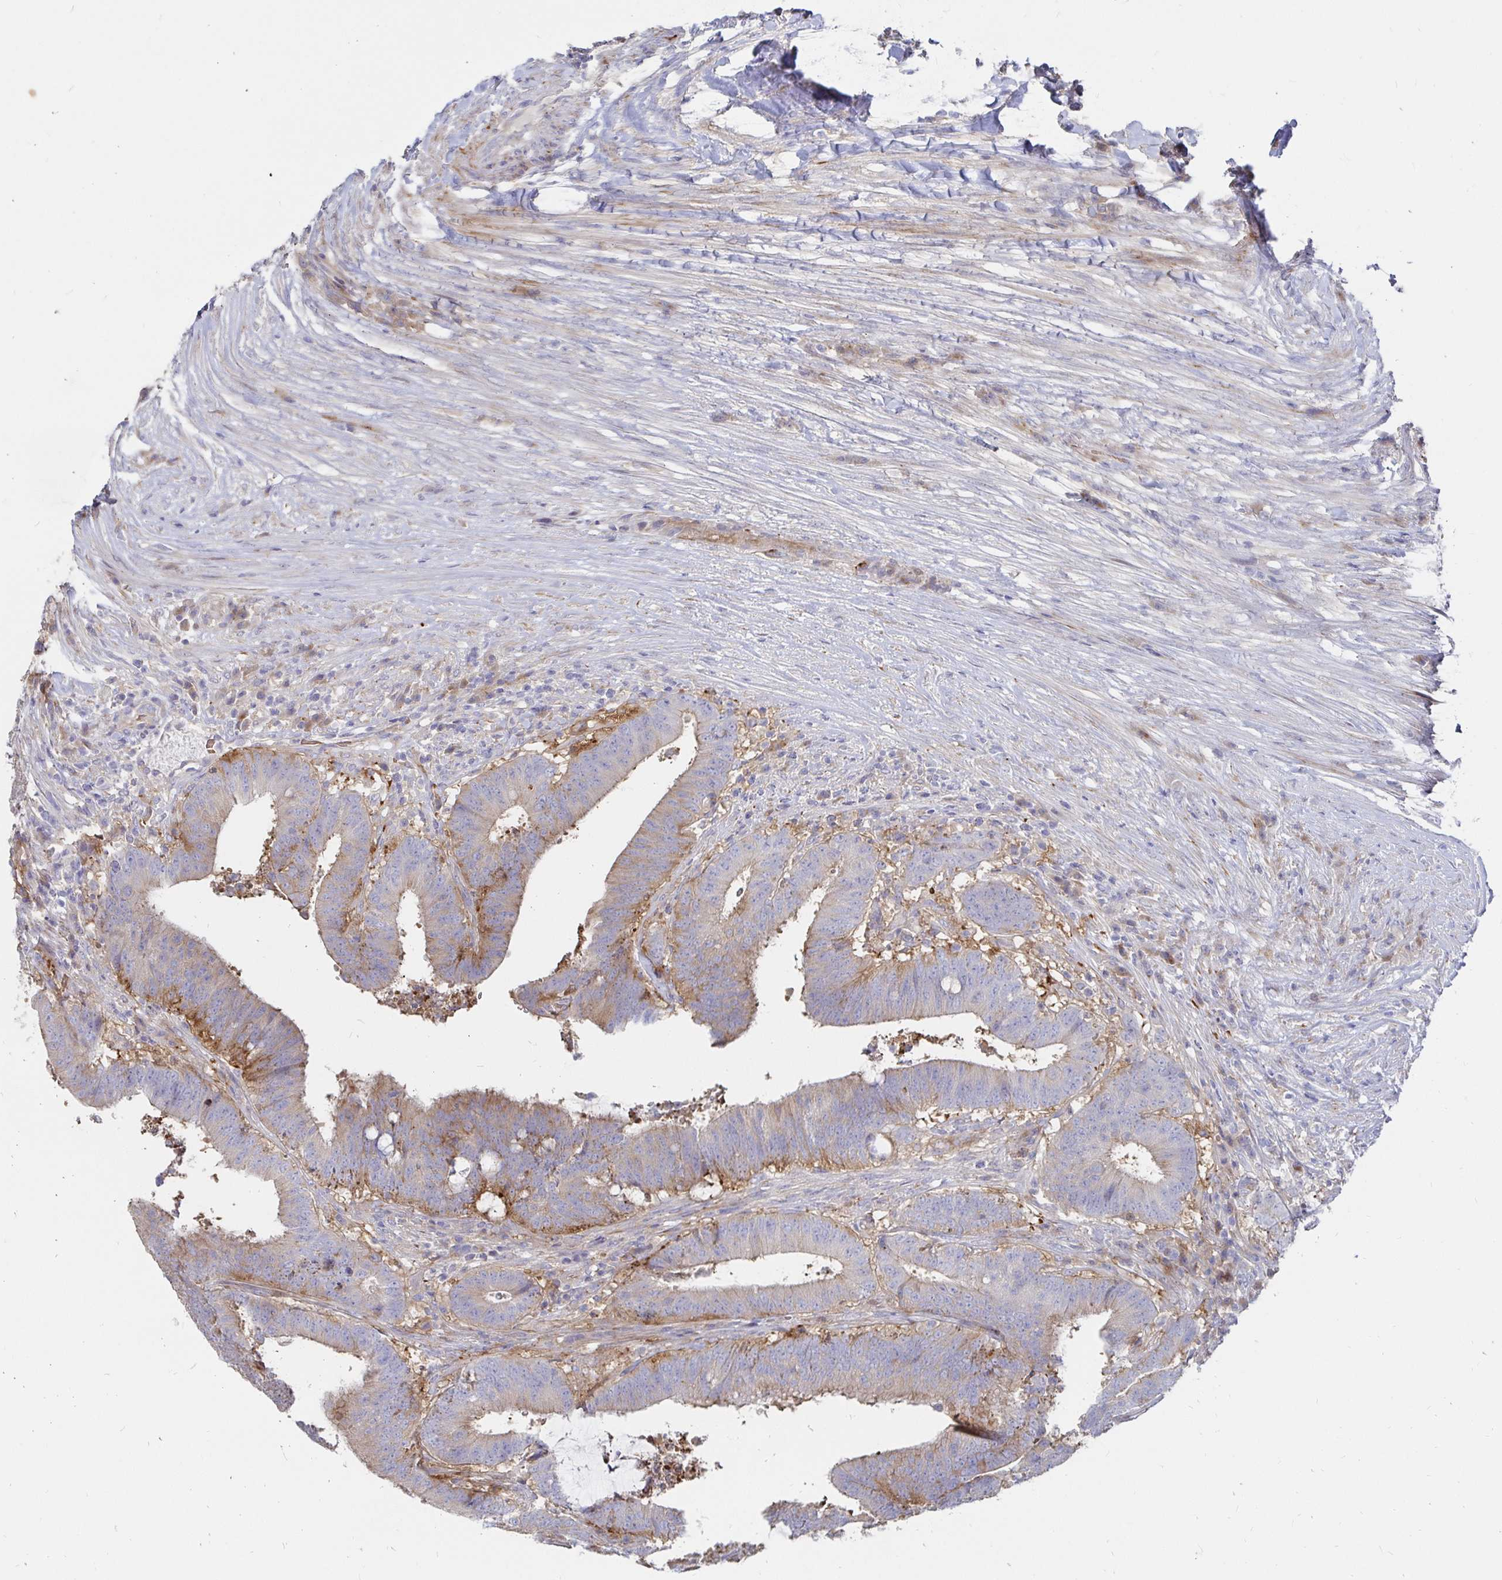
{"staining": {"intensity": "weak", "quantity": "25%-75%", "location": "cytoplasmic/membranous"}, "tissue": "colorectal cancer", "cell_type": "Tumor cells", "image_type": "cancer", "snomed": [{"axis": "morphology", "description": "Adenocarcinoma, NOS"}, {"axis": "topography", "description": "Colon"}], "caption": "Immunohistochemistry (IHC) of colorectal adenocarcinoma exhibits low levels of weak cytoplasmic/membranous expression in about 25%-75% of tumor cells.", "gene": "KCTD19", "patient": {"sex": "female", "age": 43}}